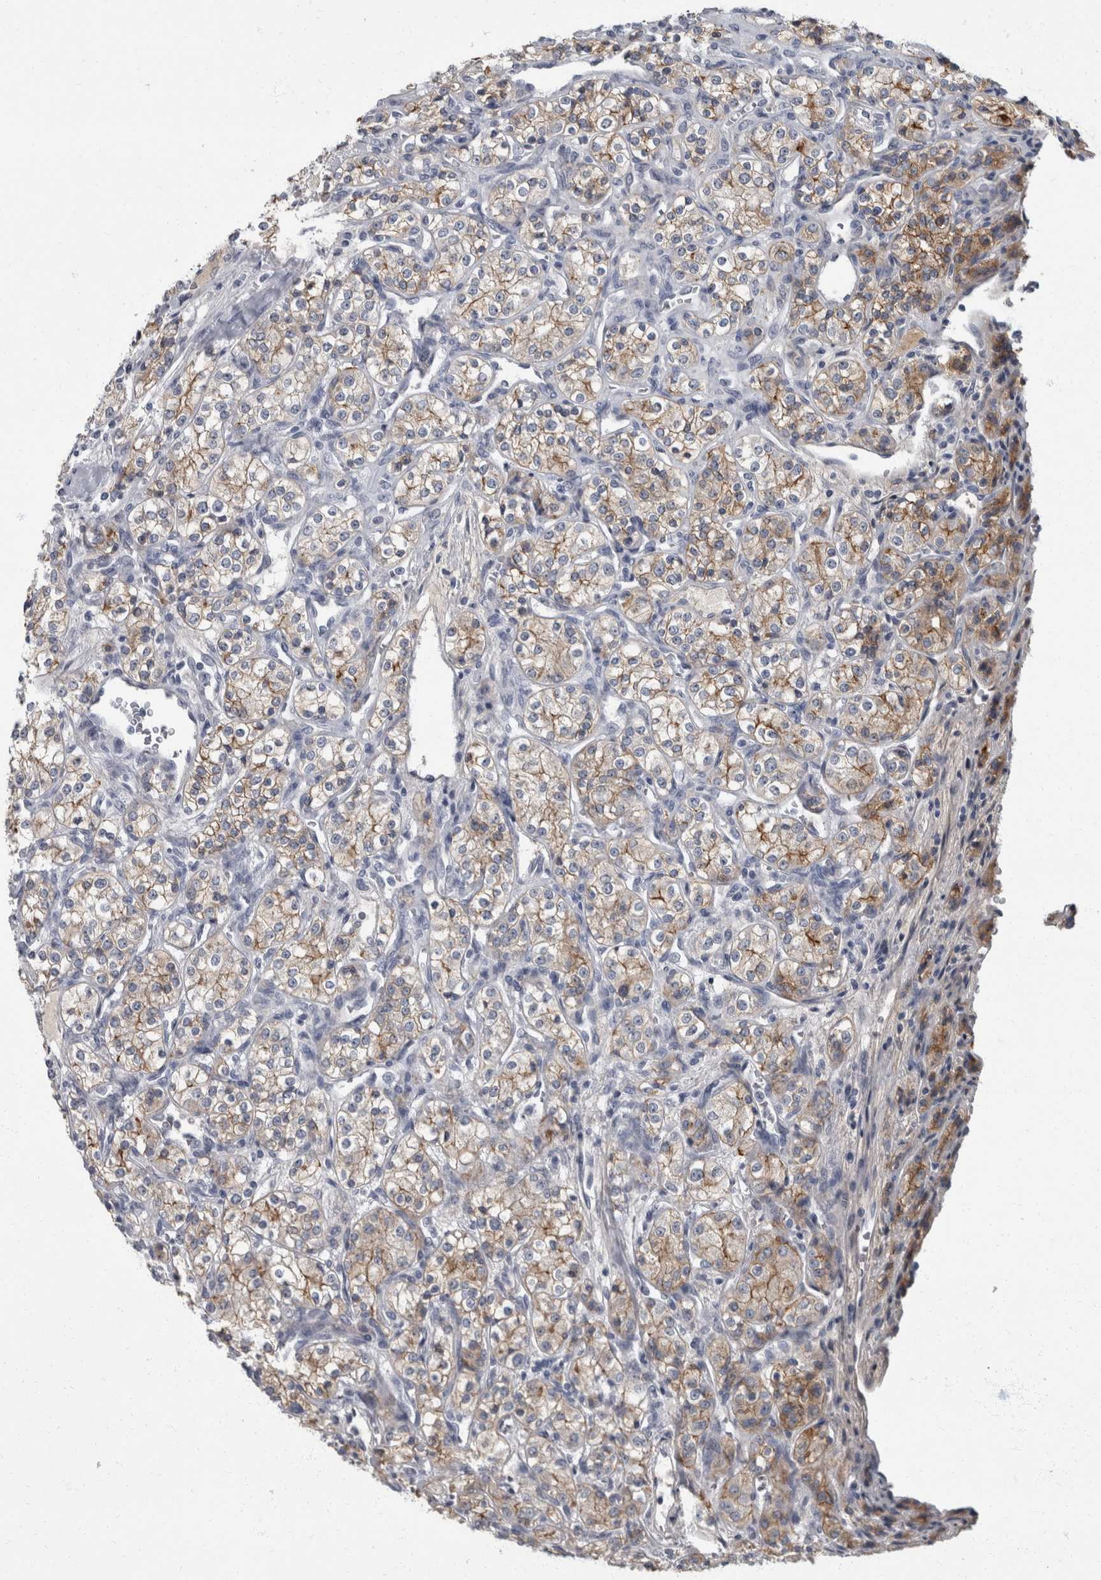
{"staining": {"intensity": "weak", "quantity": ">75%", "location": "cytoplasmic/membranous"}, "tissue": "renal cancer", "cell_type": "Tumor cells", "image_type": "cancer", "snomed": [{"axis": "morphology", "description": "Adenocarcinoma, NOS"}, {"axis": "topography", "description": "Kidney"}], "caption": "This micrograph reveals IHC staining of human renal cancer, with low weak cytoplasmic/membranous expression in approximately >75% of tumor cells.", "gene": "DSG2", "patient": {"sex": "male", "age": 77}}